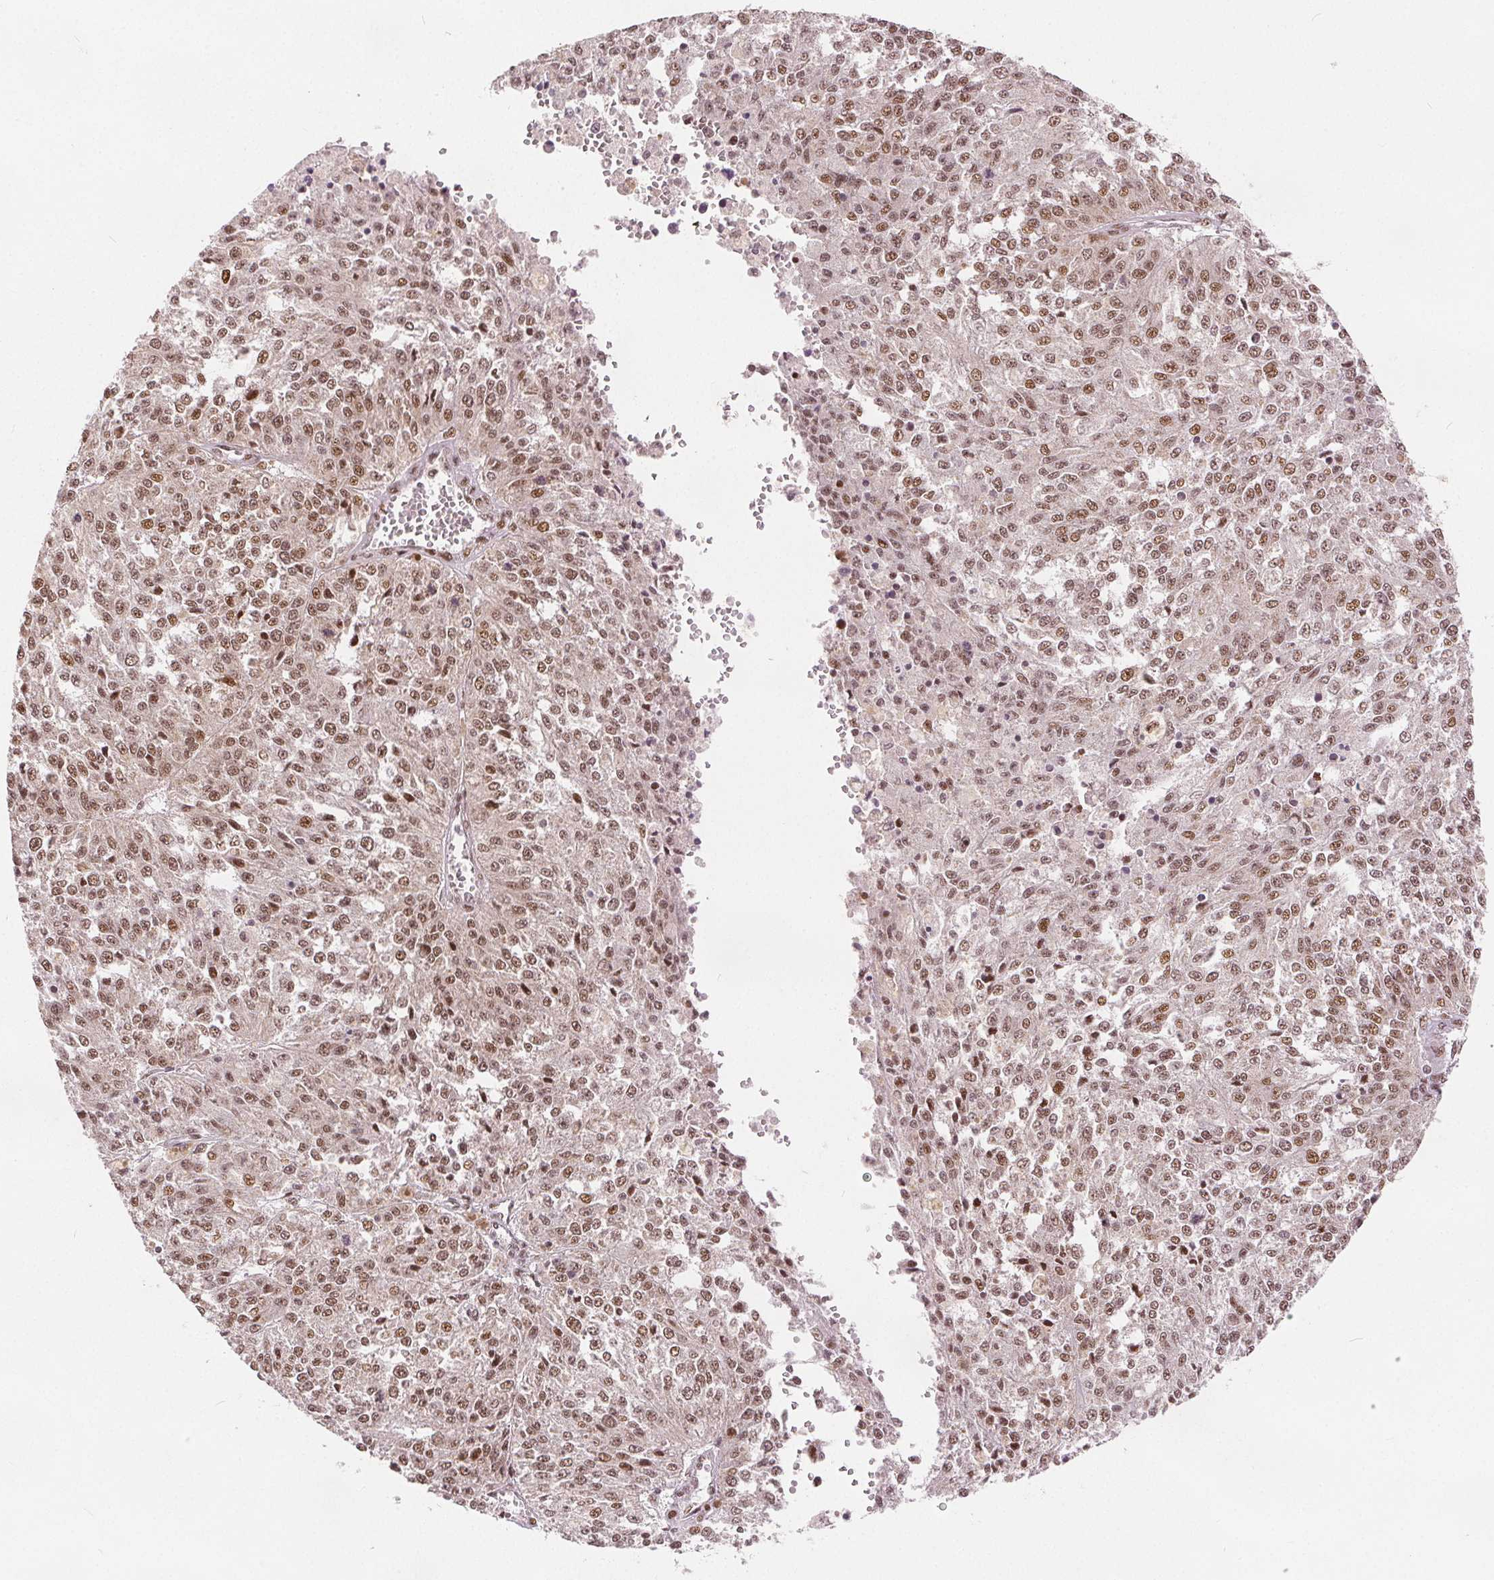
{"staining": {"intensity": "moderate", "quantity": ">75%", "location": "nuclear"}, "tissue": "melanoma", "cell_type": "Tumor cells", "image_type": "cancer", "snomed": [{"axis": "morphology", "description": "Malignant melanoma, Metastatic site"}, {"axis": "topography", "description": "Lymph node"}], "caption": "DAB immunohistochemical staining of human melanoma exhibits moderate nuclear protein positivity in about >75% of tumor cells. The protein is shown in brown color, while the nuclei are stained blue.", "gene": "ZNF703", "patient": {"sex": "female", "age": 64}}